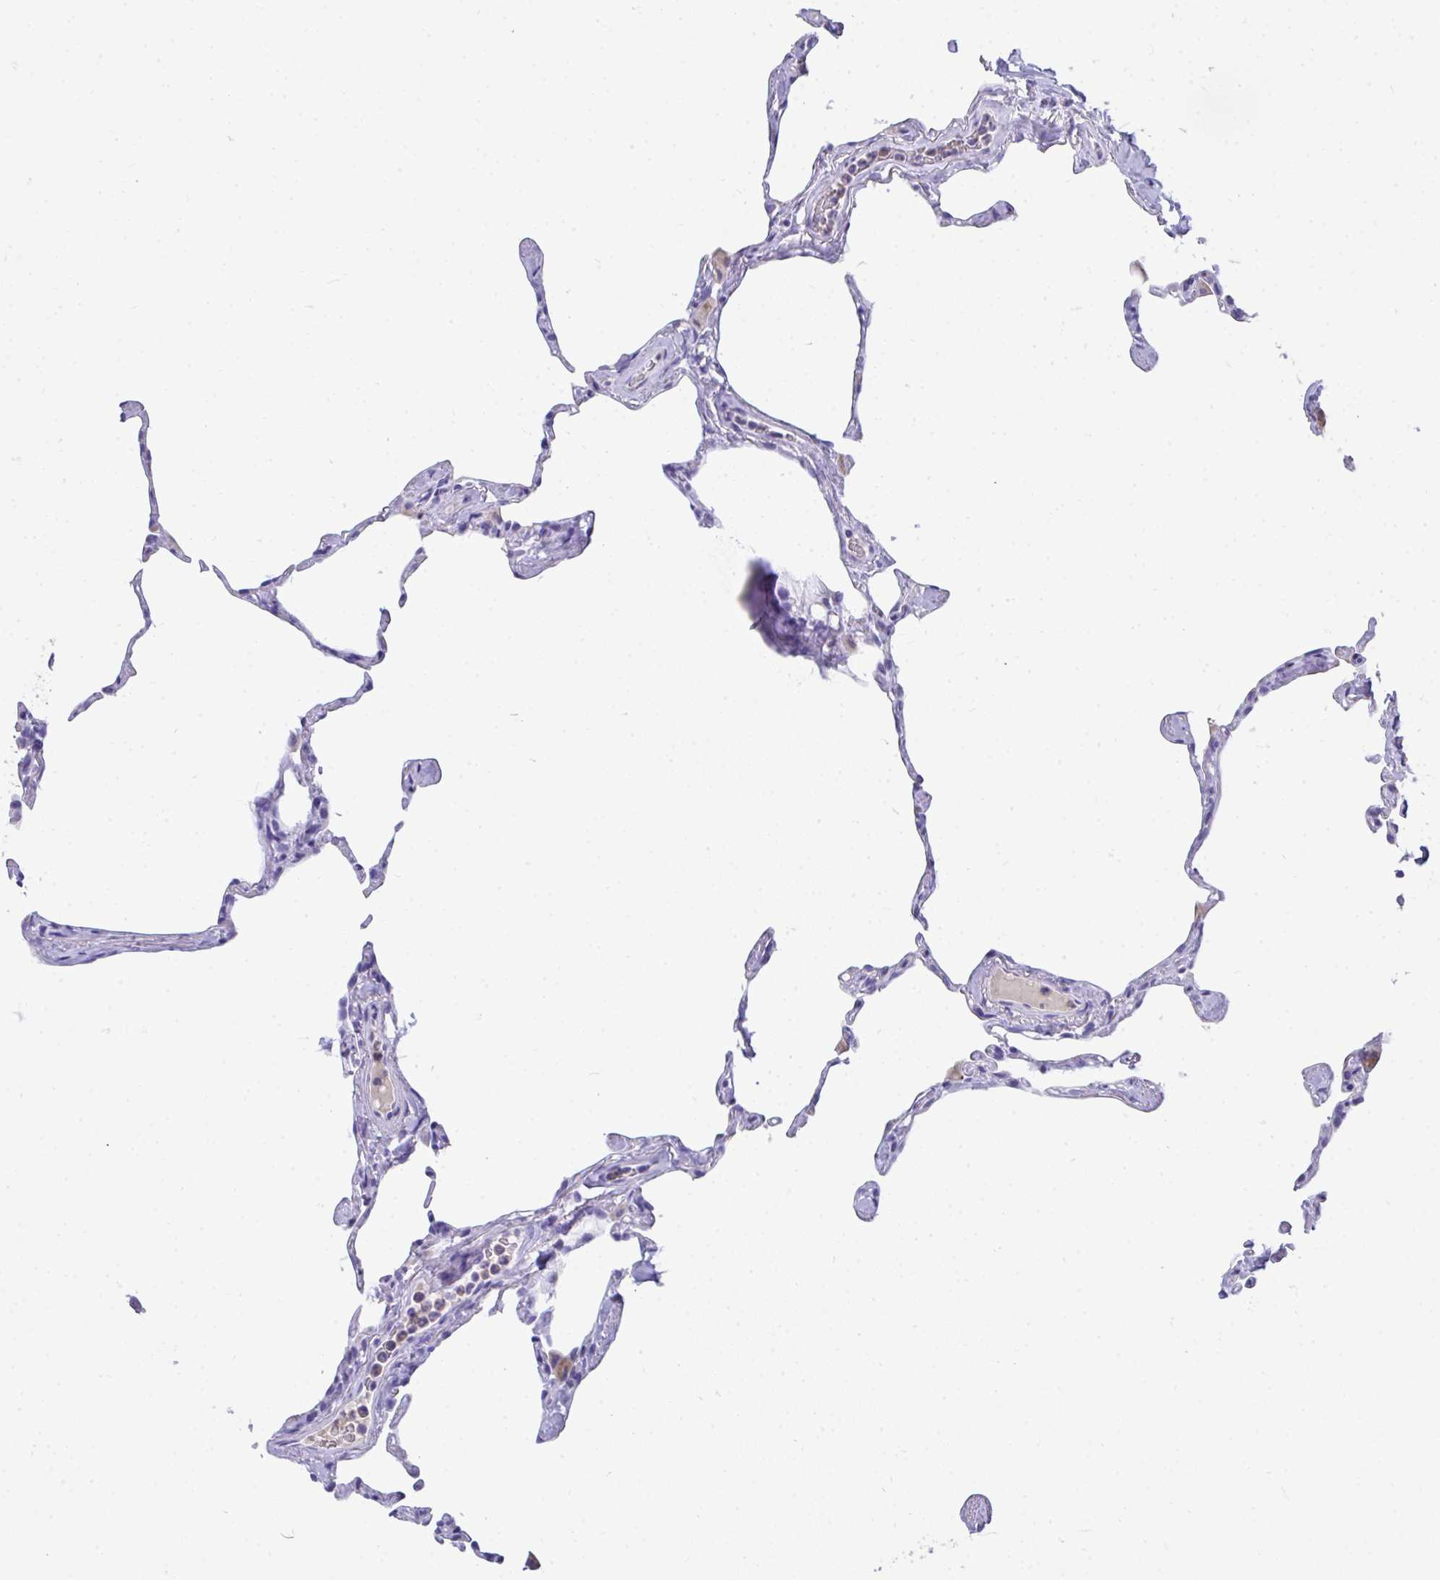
{"staining": {"intensity": "negative", "quantity": "none", "location": "none"}, "tissue": "lung", "cell_type": "Alveolar cells", "image_type": "normal", "snomed": [{"axis": "morphology", "description": "Normal tissue, NOS"}, {"axis": "topography", "description": "Lung"}], "caption": "The immunohistochemistry micrograph has no significant positivity in alveolar cells of lung.", "gene": "COA5", "patient": {"sex": "male", "age": 65}}